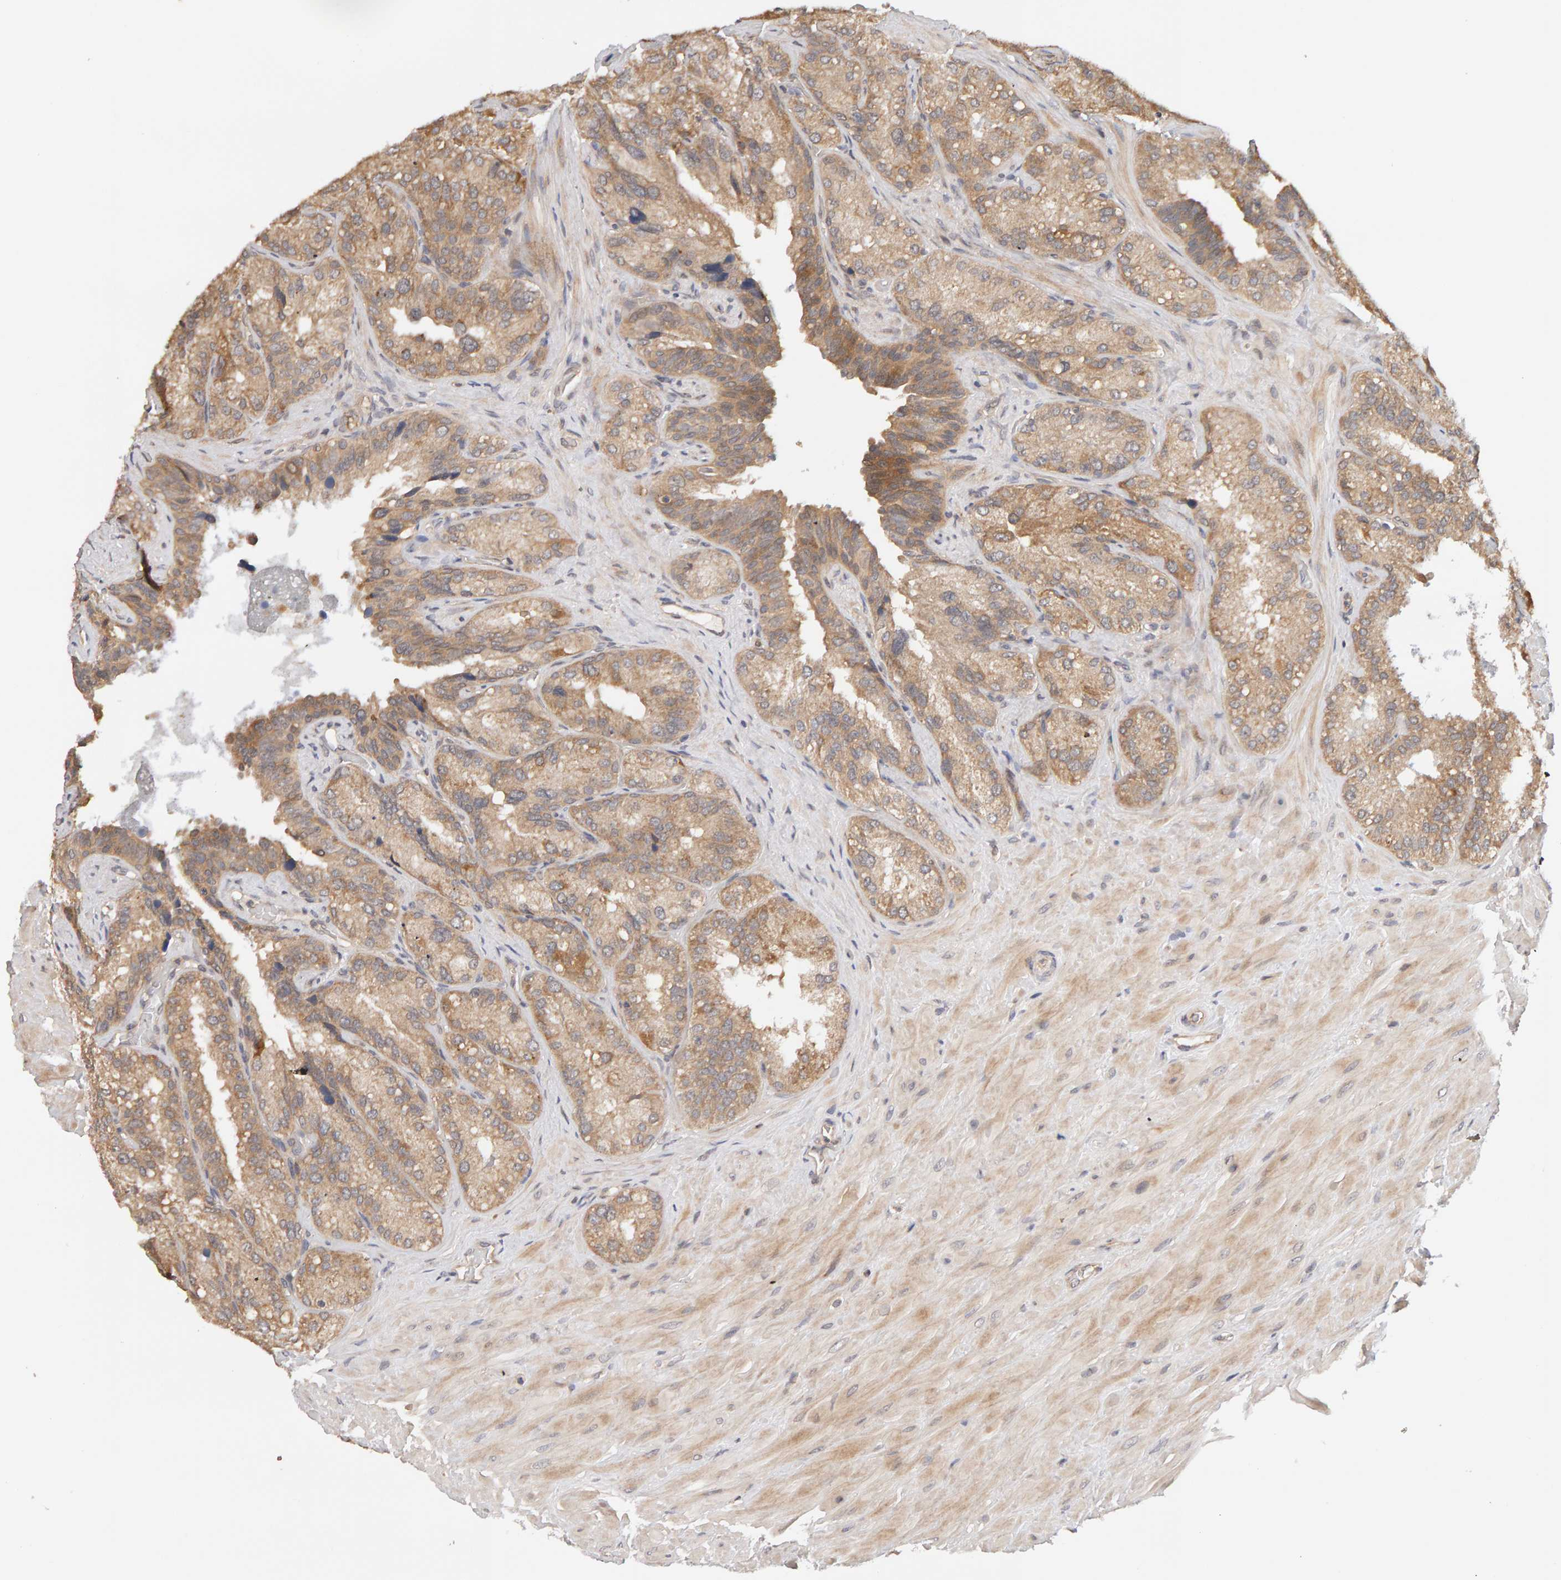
{"staining": {"intensity": "weak", "quantity": ">75%", "location": "cytoplasmic/membranous"}, "tissue": "seminal vesicle", "cell_type": "Glandular cells", "image_type": "normal", "snomed": [{"axis": "morphology", "description": "Normal tissue, NOS"}, {"axis": "topography", "description": "Prostate"}, {"axis": "topography", "description": "Seminal veicle"}], "caption": "A photomicrograph of human seminal vesicle stained for a protein demonstrates weak cytoplasmic/membranous brown staining in glandular cells. (DAB IHC with brightfield microscopy, high magnification).", "gene": "DNAJC7", "patient": {"sex": "male", "age": 51}}